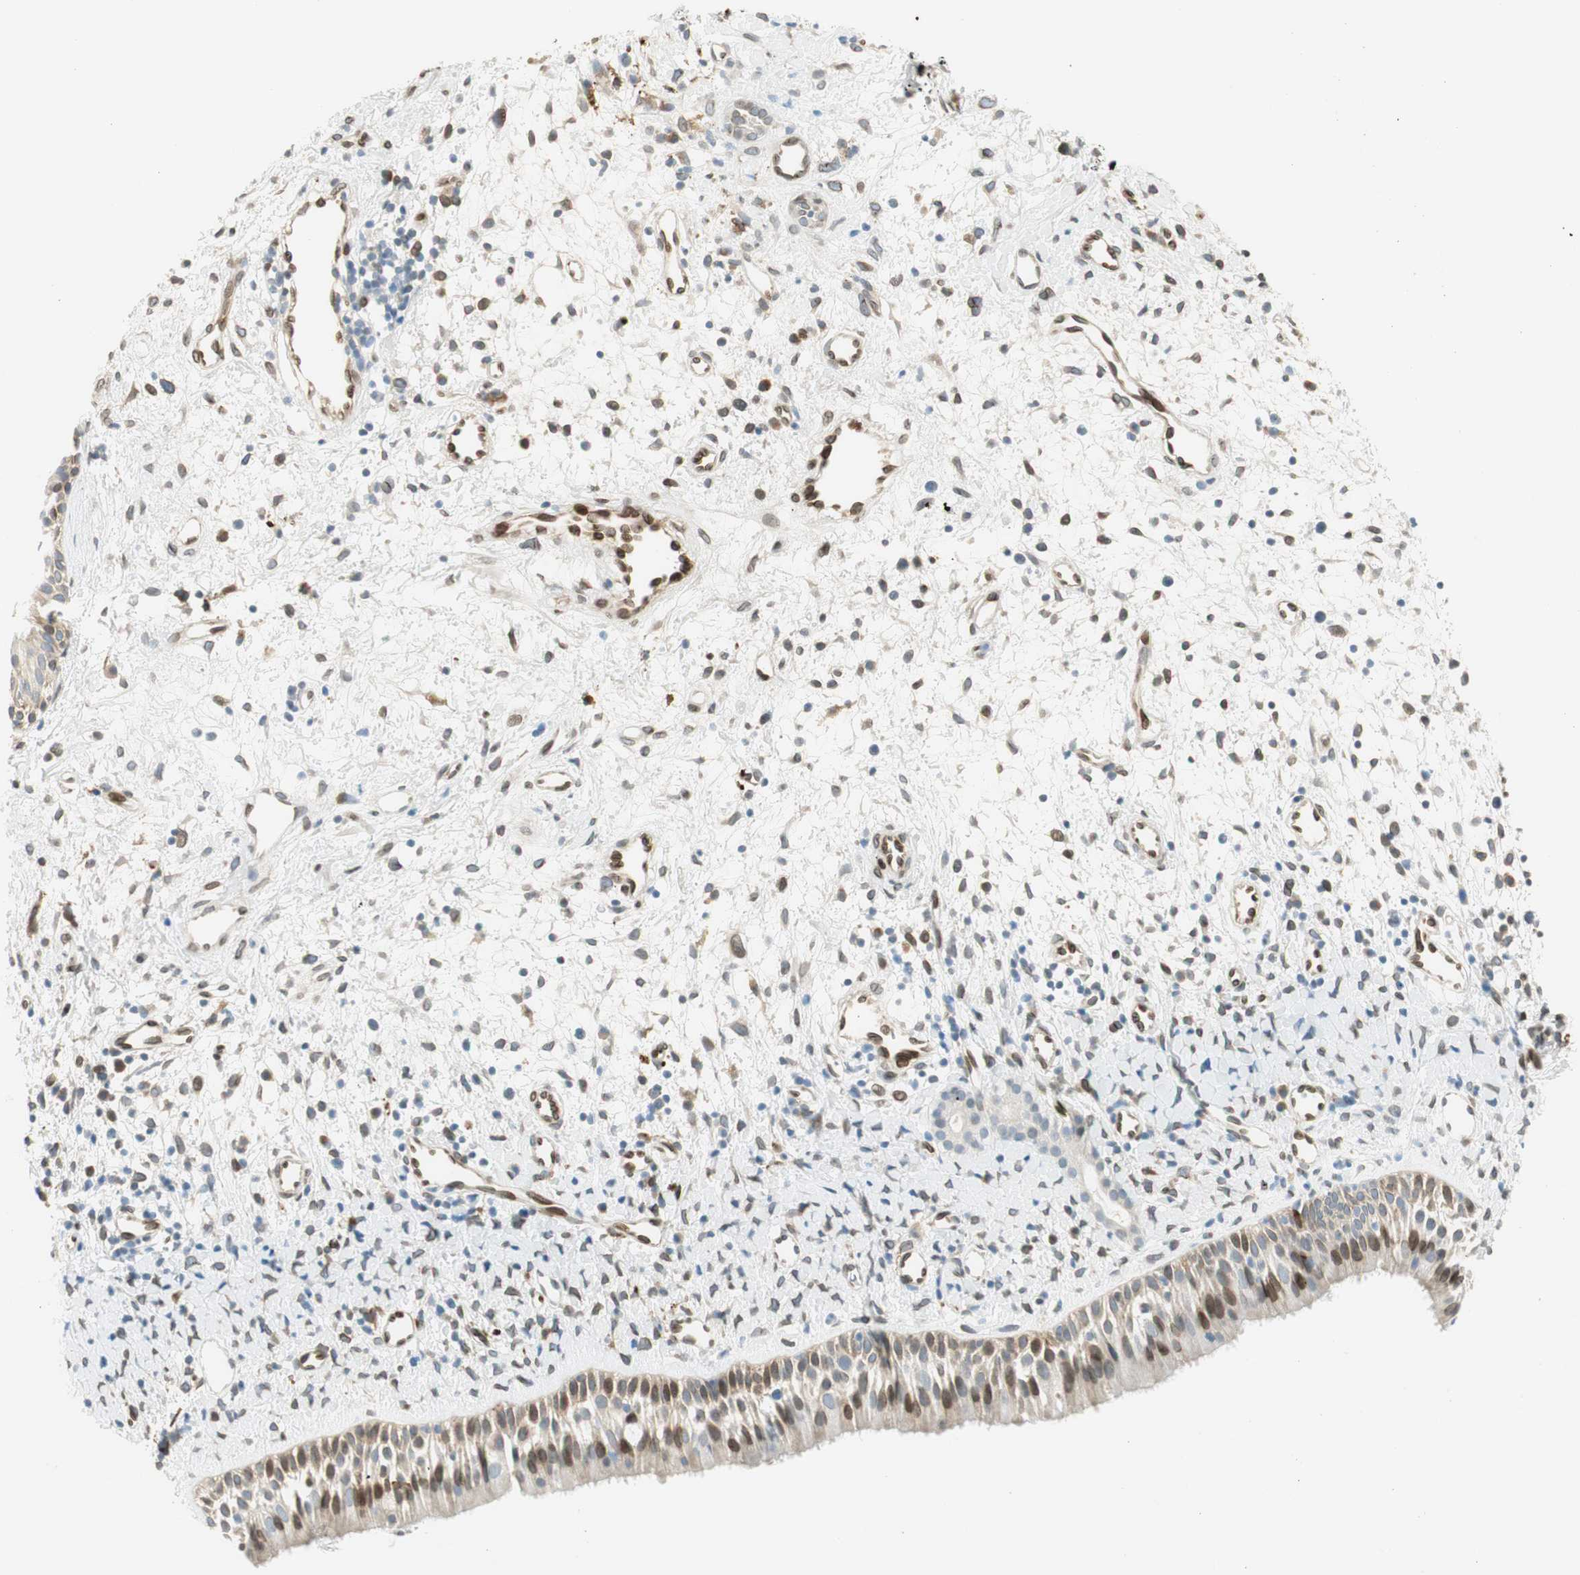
{"staining": {"intensity": "moderate", "quantity": "25%-75%", "location": "nuclear"}, "tissue": "nasopharynx", "cell_type": "Respiratory epithelial cells", "image_type": "normal", "snomed": [{"axis": "morphology", "description": "Normal tissue, NOS"}, {"axis": "topography", "description": "Nasopharynx"}], "caption": "Brown immunohistochemical staining in unremarkable human nasopharynx demonstrates moderate nuclear staining in approximately 25%-75% of respiratory epithelial cells. The protein is shown in brown color, while the nuclei are stained blue.", "gene": "TMEM260", "patient": {"sex": "male", "age": 22}}